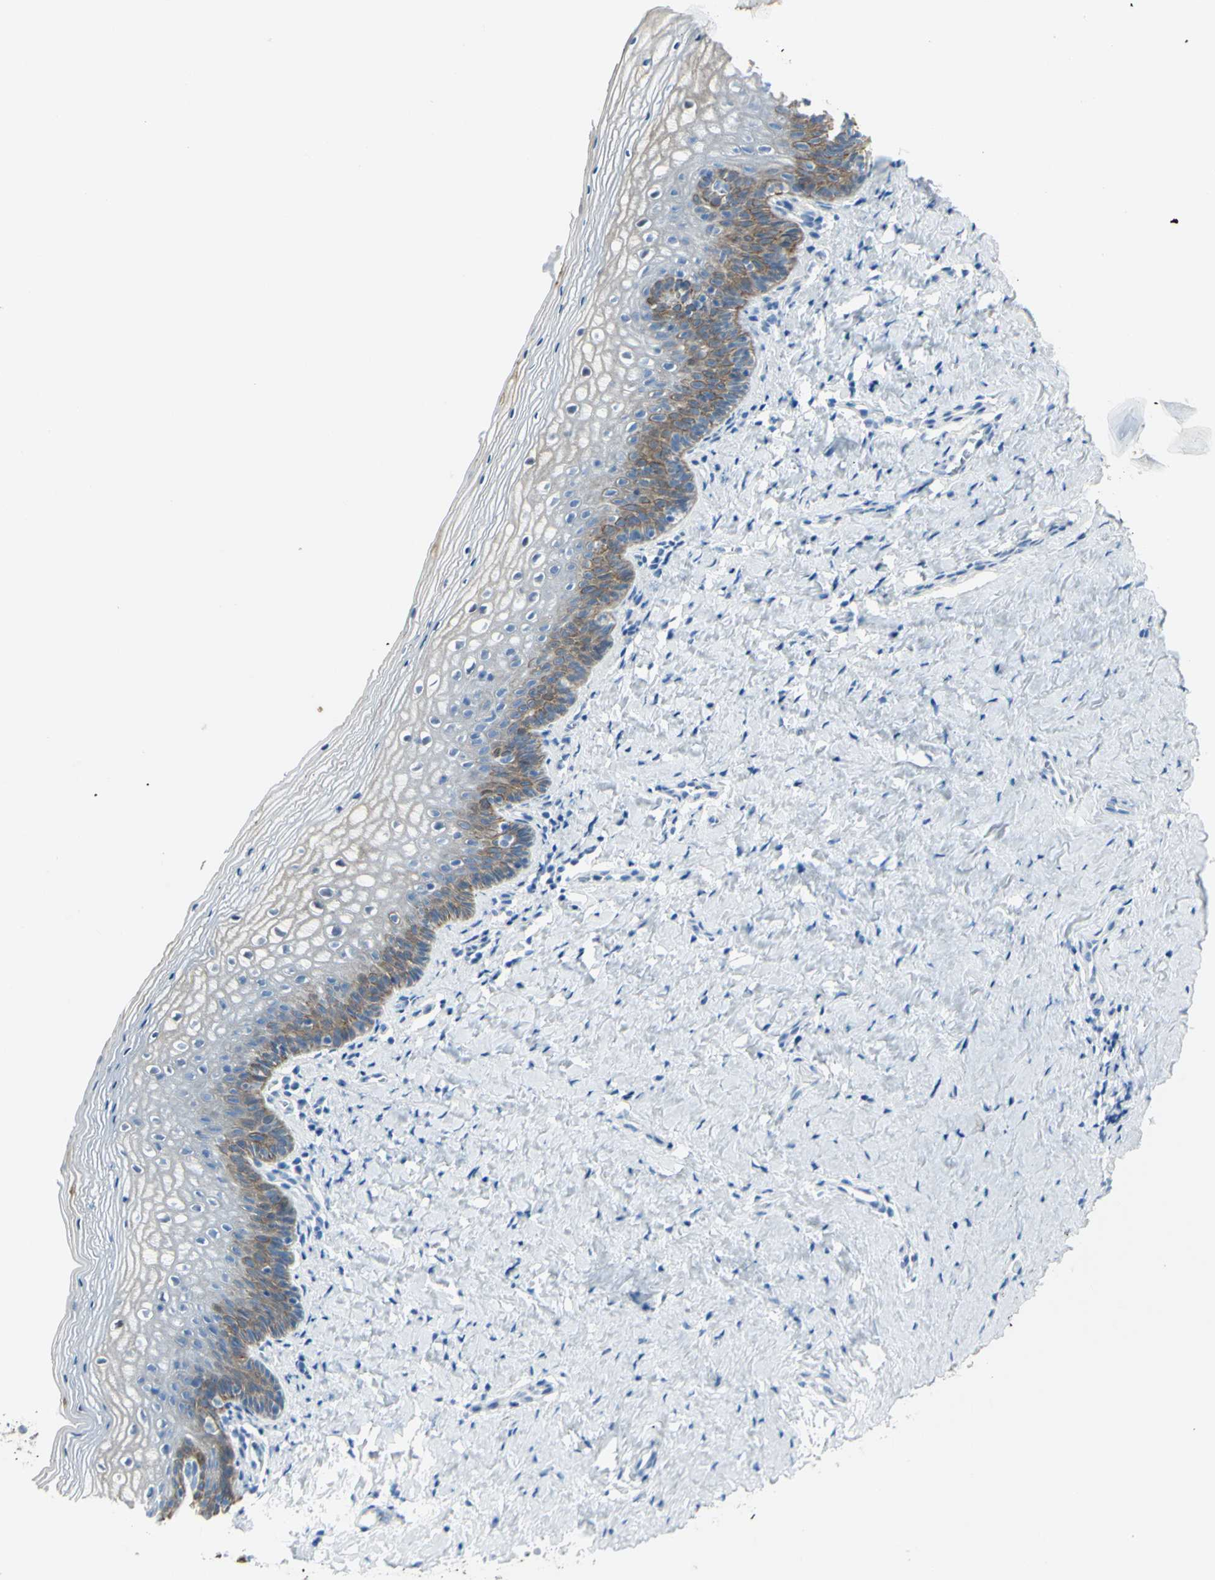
{"staining": {"intensity": "moderate", "quantity": "25%-75%", "location": "cytoplasmic/membranous"}, "tissue": "vagina", "cell_type": "Squamous epithelial cells", "image_type": "normal", "snomed": [{"axis": "morphology", "description": "Normal tissue, NOS"}, {"axis": "topography", "description": "Vagina"}], "caption": "Approximately 25%-75% of squamous epithelial cells in normal vagina display moderate cytoplasmic/membranous protein staining as visualized by brown immunohistochemical staining.", "gene": "ZNF557", "patient": {"sex": "female", "age": 46}}